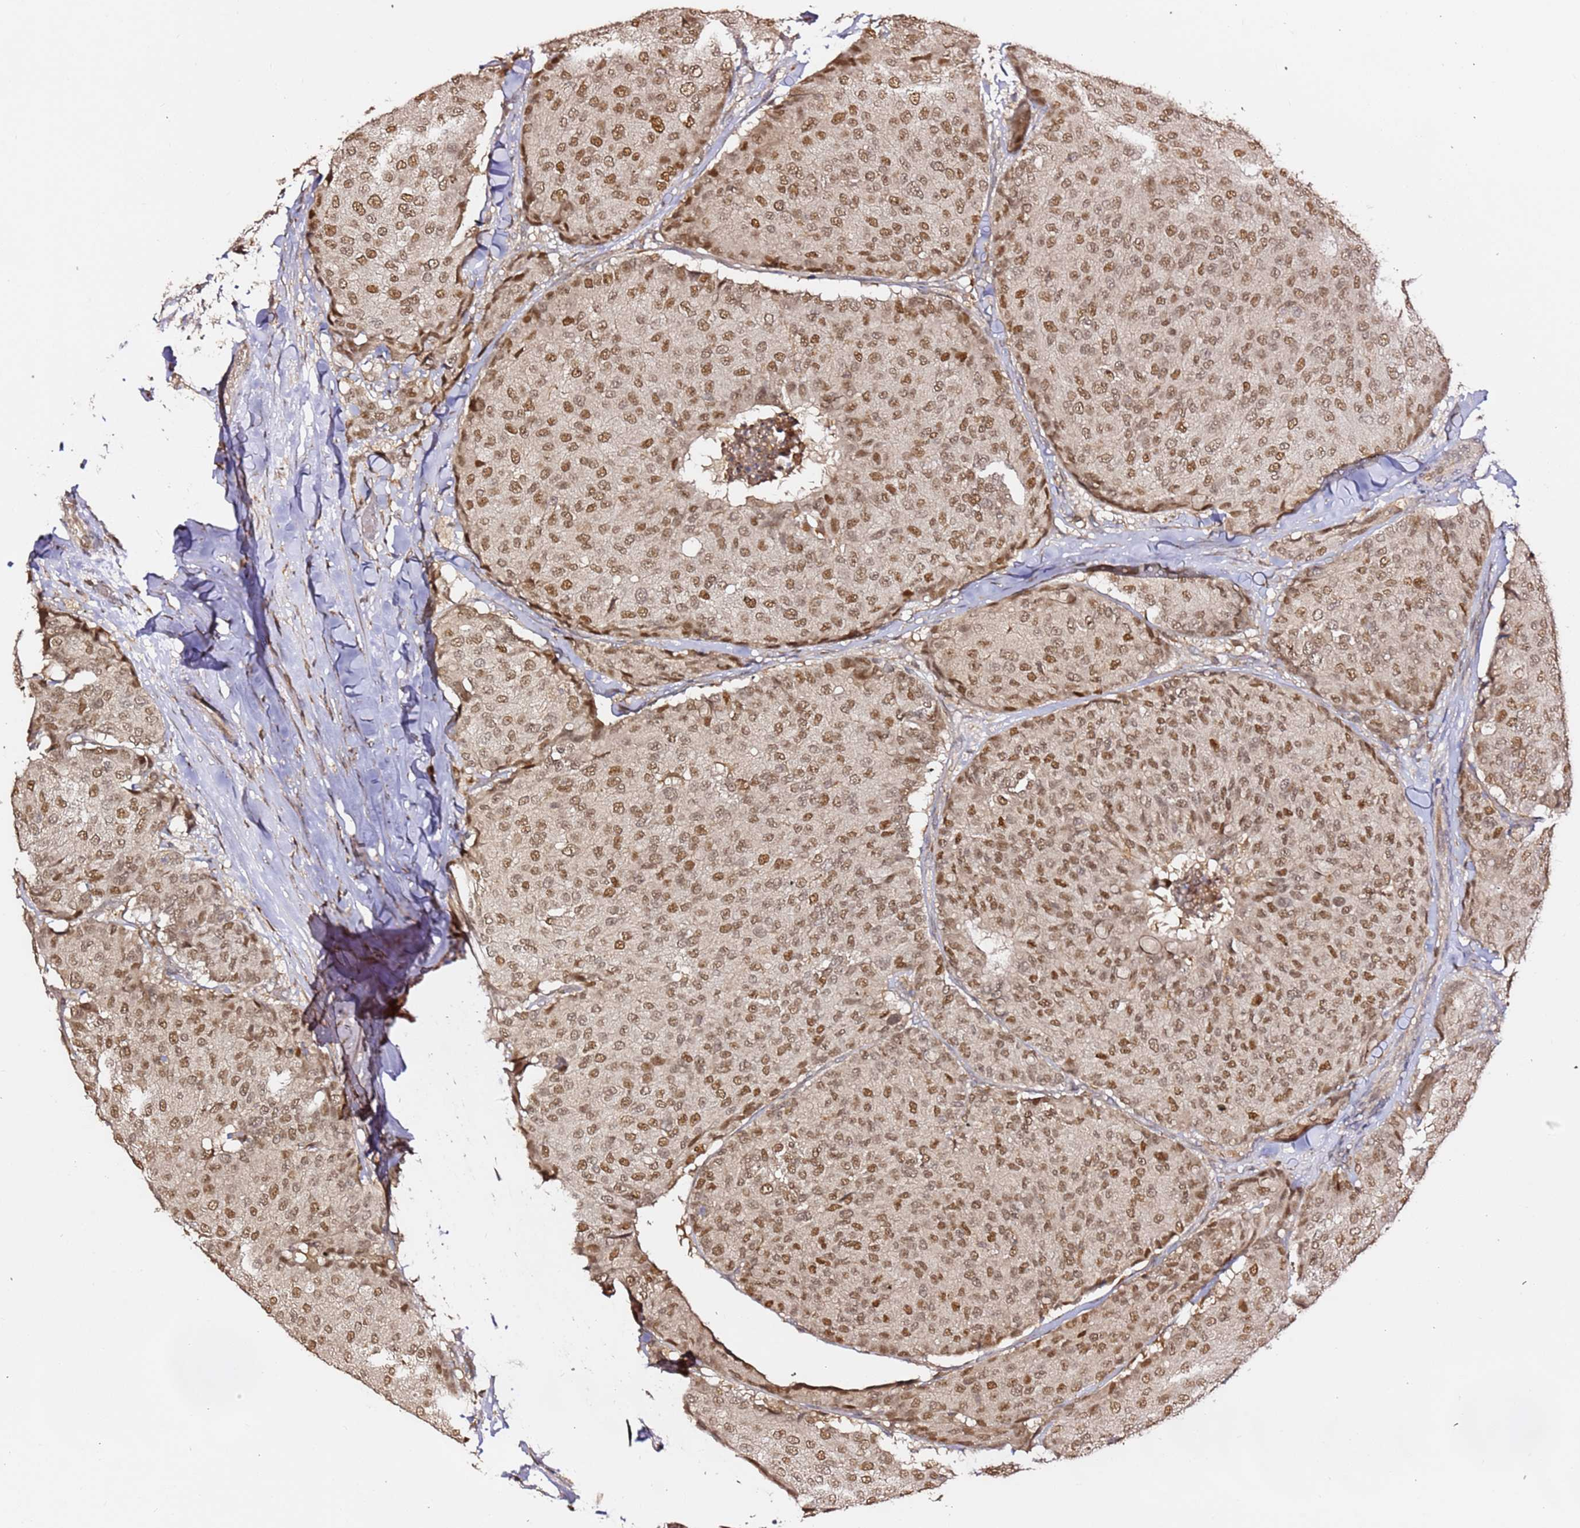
{"staining": {"intensity": "moderate", "quantity": ">75%", "location": "nuclear"}, "tissue": "breast cancer", "cell_type": "Tumor cells", "image_type": "cancer", "snomed": [{"axis": "morphology", "description": "Duct carcinoma"}, {"axis": "topography", "description": "Breast"}], "caption": "IHC staining of infiltrating ductal carcinoma (breast), which reveals medium levels of moderate nuclear positivity in about >75% of tumor cells indicating moderate nuclear protein staining. The staining was performed using DAB (3,3'-diaminobenzidine) (brown) for protein detection and nuclei were counterstained in hematoxylin (blue).", "gene": "OR5V1", "patient": {"sex": "female", "age": 75}}